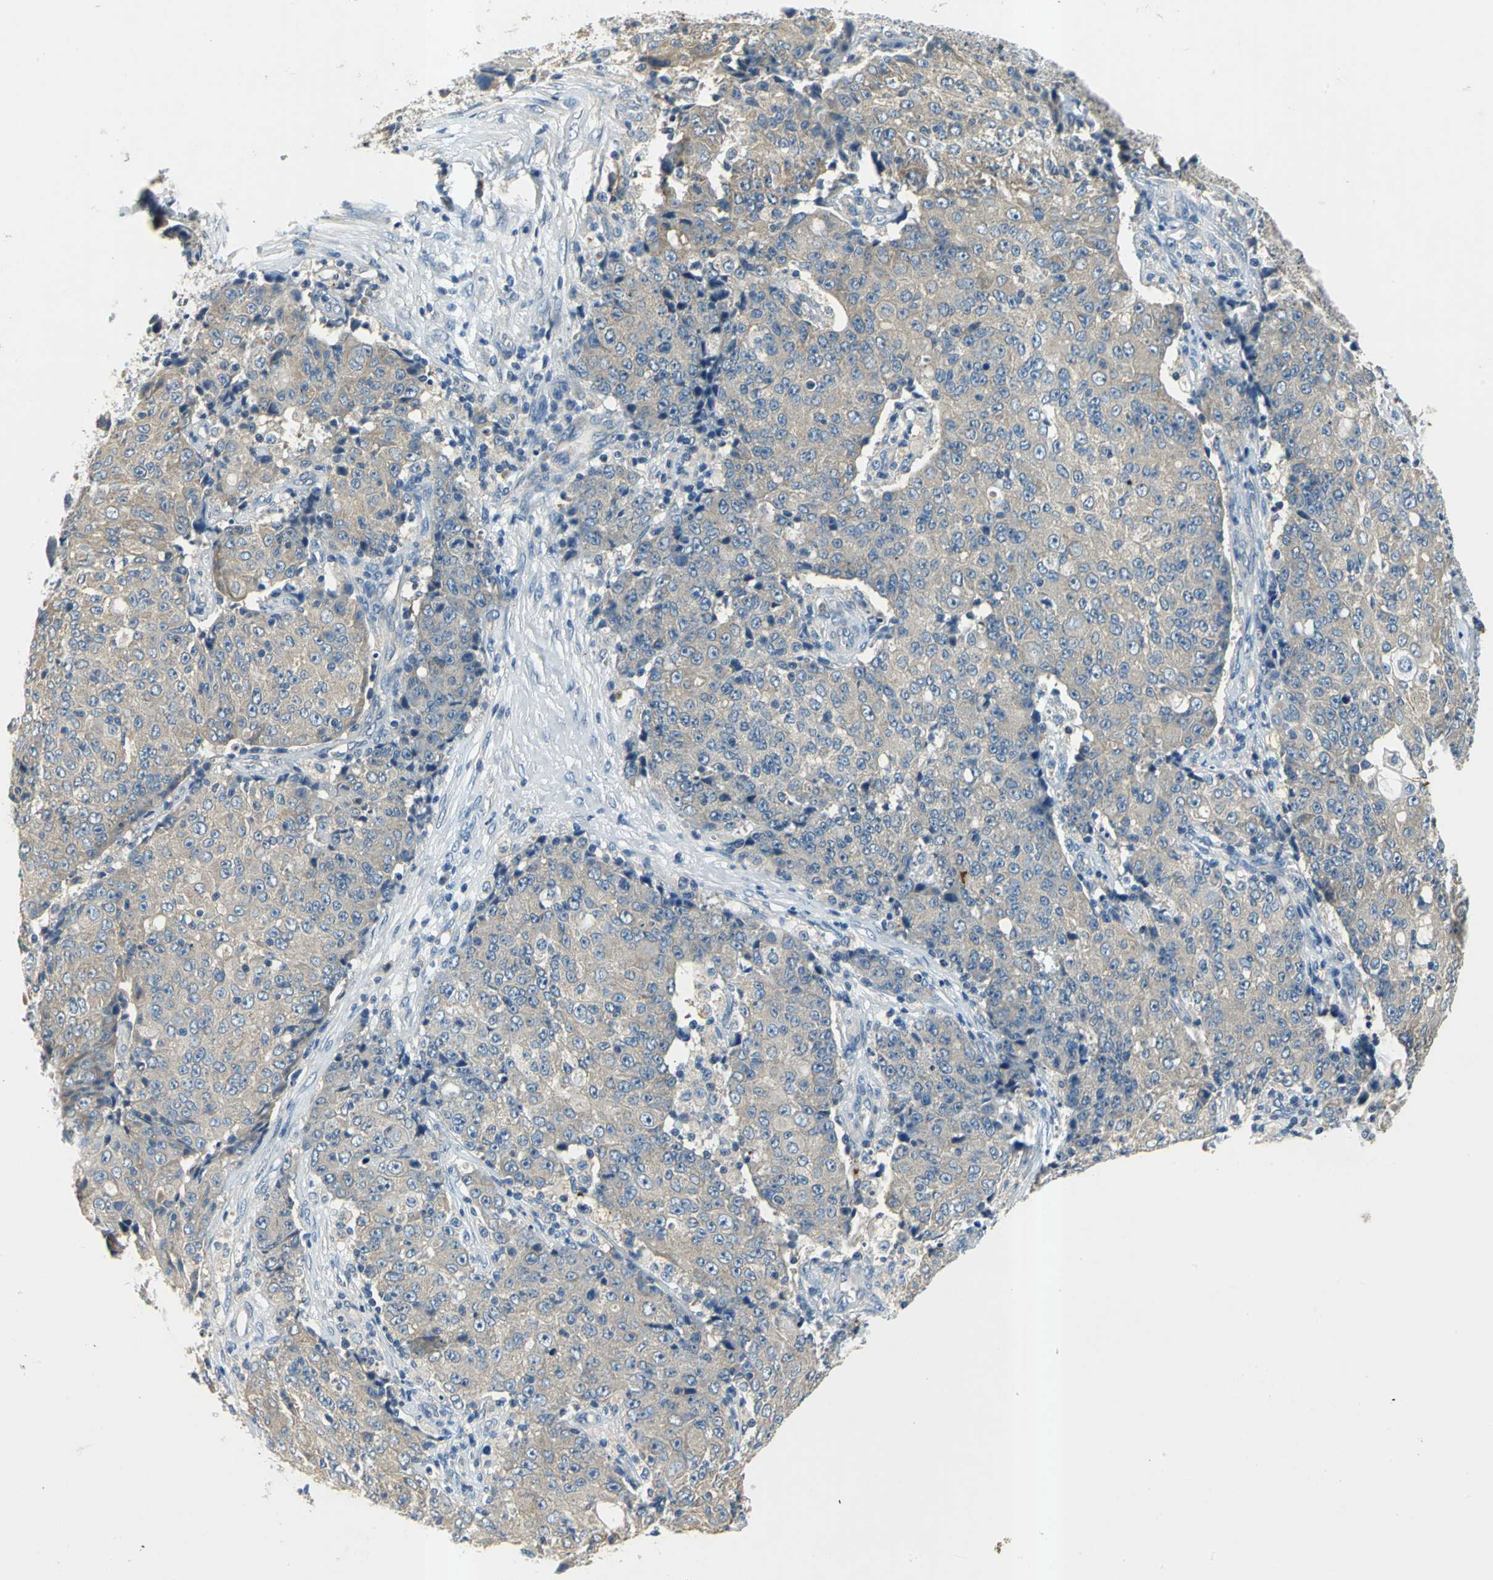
{"staining": {"intensity": "weak", "quantity": ">75%", "location": "cytoplasmic/membranous"}, "tissue": "ovarian cancer", "cell_type": "Tumor cells", "image_type": "cancer", "snomed": [{"axis": "morphology", "description": "Carcinoma, endometroid"}, {"axis": "topography", "description": "Ovary"}], "caption": "DAB immunohistochemical staining of human ovarian cancer (endometroid carcinoma) shows weak cytoplasmic/membranous protein staining in about >75% of tumor cells. The staining was performed using DAB (3,3'-diaminobenzidine) to visualize the protein expression in brown, while the nuclei were stained in blue with hematoxylin (Magnification: 20x).", "gene": "SLC16A7", "patient": {"sex": "female", "age": 42}}